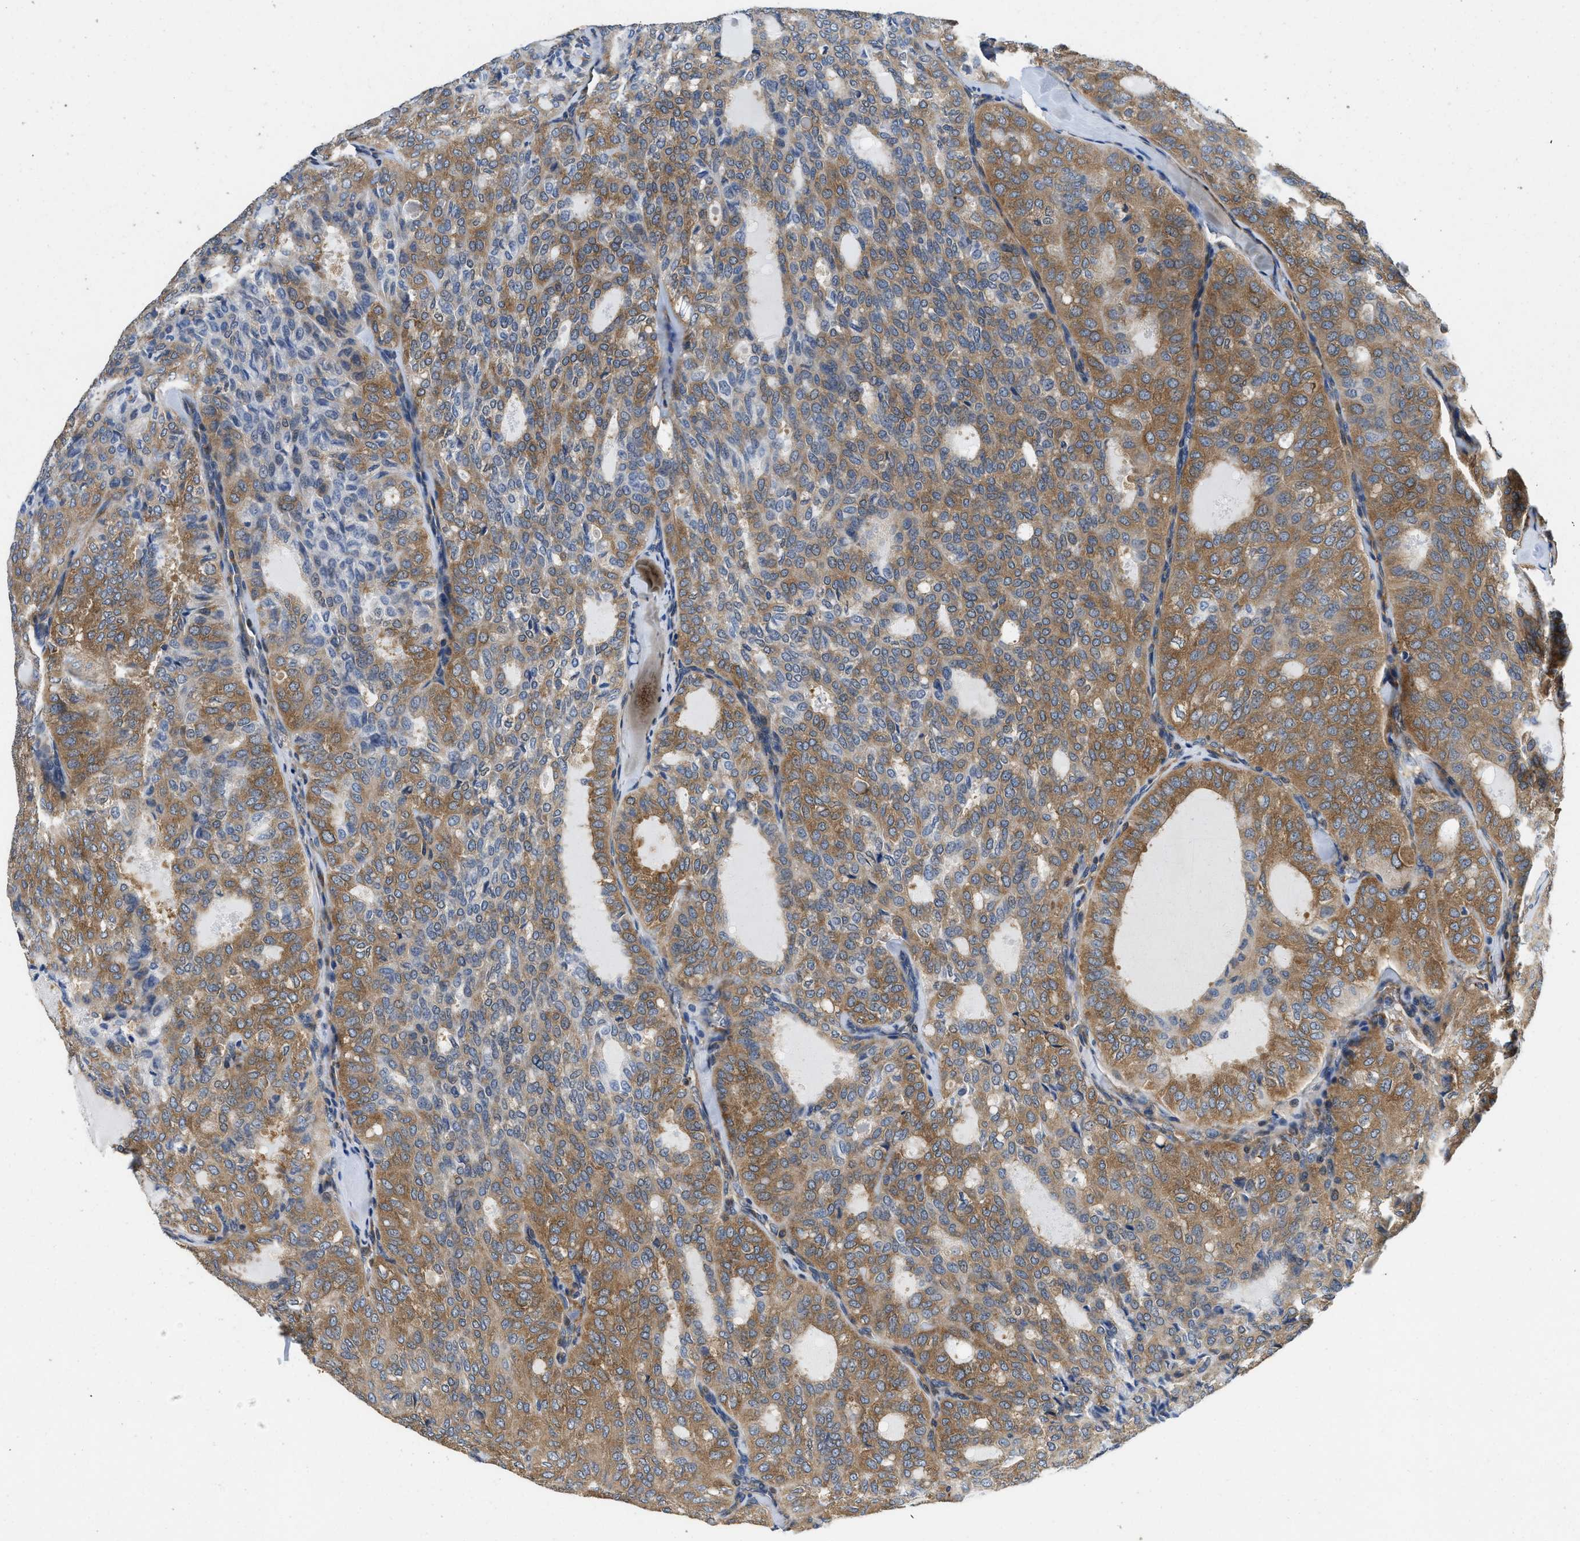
{"staining": {"intensity": "moderate", "quantity": ">75%", "location": "cytoplasmic/membranous"}, "tissue": "thyroid cancer", "cell_type": "Tumor cells", "image_type": "cancer", "snomed": [{"axis": "morphology", "description": "Follicular adenoma carcinoma, NOS"}, {"axis": "topography", "description": "Thyroid gland"}], "caption": "An immunohistochemistry (IHC) photomicrograph of tumor tissue is shown. Protein staining in brown highlights moderate cytoplasmic/membranous positivity in follicular adenoma carcinoma (thyroid) within tumor cells.", "gene": "RAPH1", "patient": {"sex": "male", "age": 75}}